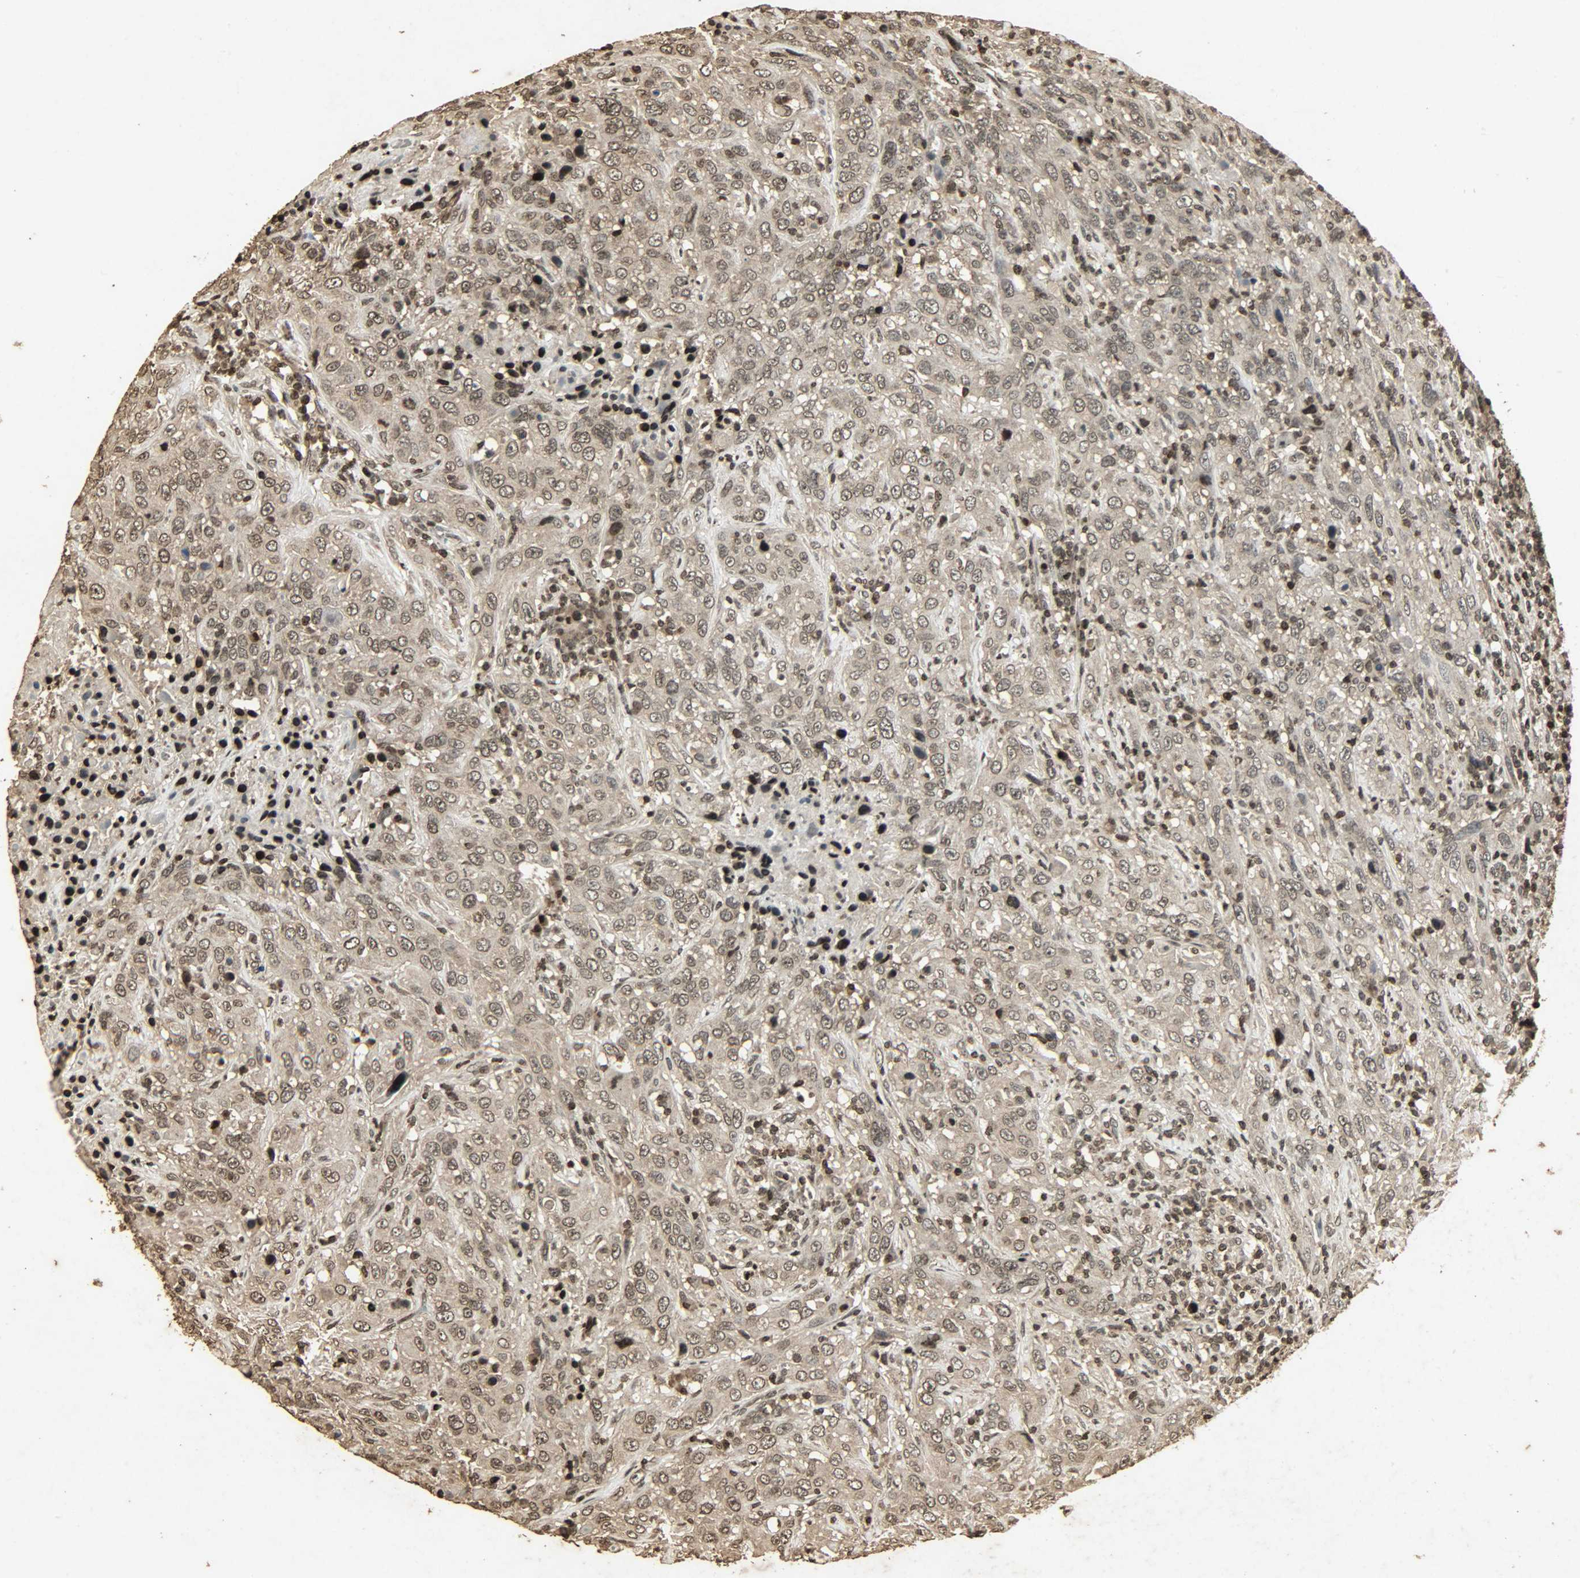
{"staining": {"intensity": "weak", "quantity": ">75%", "location": "cytoplasmic/membranous,nuclear"}, "tissue": "urothelial cancer", "cell_type": "Tumor cells", "image_type": "cancer", "snomed": [{"axis": "morphology", "description": "Urothelial carcinoma, High grade"}, {"axis": "topography", "description": "Urinary bladder"}], "caption": "Immunohistochemical staining of urothelial cancer demonstrates low levels of weak cytoplasmic/membranous and nuclear protein positivity in approximately >75% of tumor cells. (DAB (3,3'-diaminobenzidine) IHC with brightfield microscopy, high magnification).", "gene": "PPP3R1", "patient": {"sex": "male", "age": 61}}